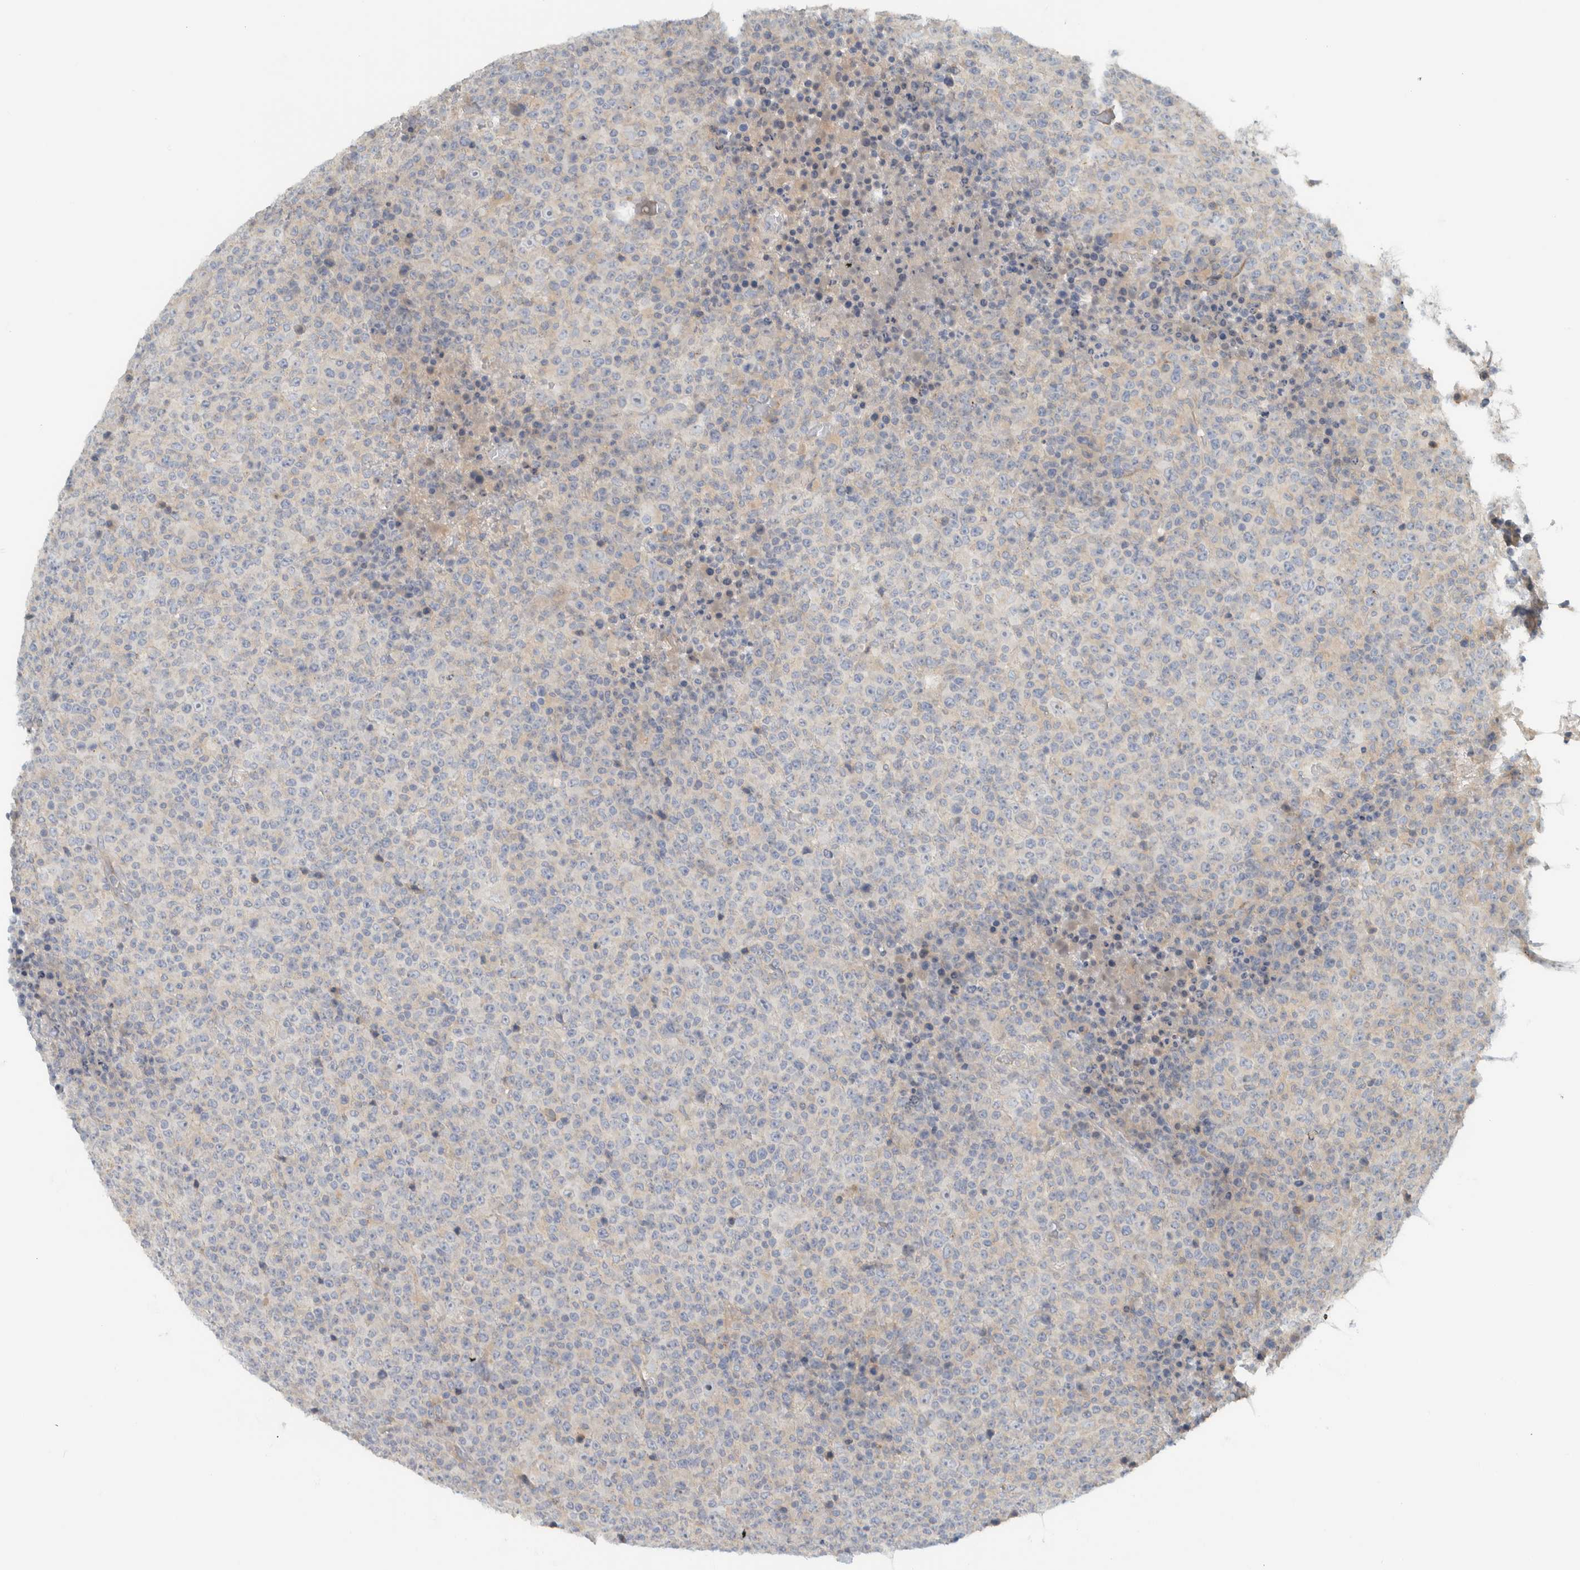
{"staining": {"intensity": "negative", "quantity": "none", "location": "none"}, "tissue": "lymphoma", "cell_type": "Tumor cells", "image_type": "cancer", "snomed": [{"axis": "morphology", "description": "Malignant lymphoma, non-Hodgkin's type, High grade"}, {"axis": "topography", "description": "Lymph node"}], "caption": "An immunohistochemistry (IHC) histopathology image of malignant lymphoma, non-Hodgkin's type (high-grade) is shown. There is no staining in tumor cells of malignant lymphoma, non-Hodgkin's type (high-grade).", "gene": "HGS", "patient": {"sex": "male", "age": 13}}